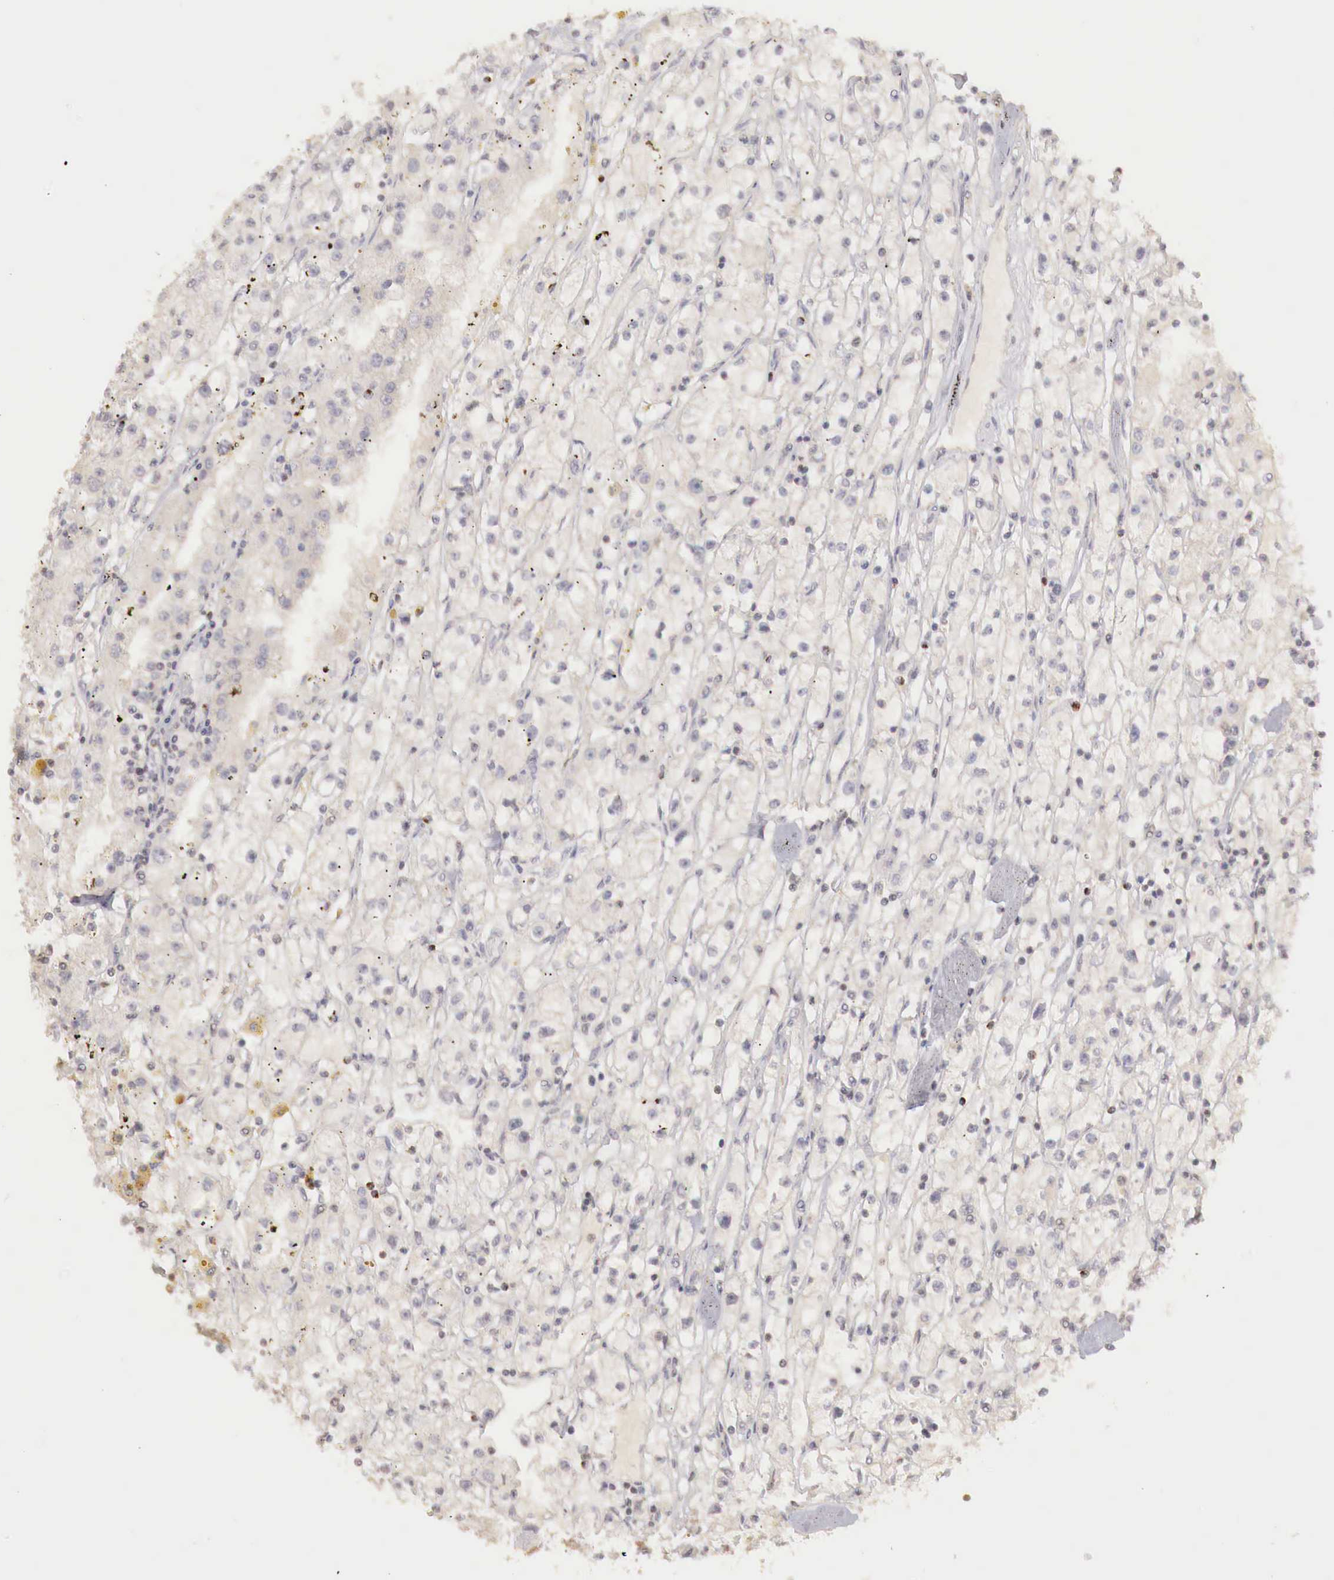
{"staining": {"intensity": "weak", "quantity": ">75%", "location": "cytoplasmic/membranous"}, "tissue": "renal cancer", "cell_type": "Tumor cells", "image_type": "cancer", "snomed": [{"axis": "morphology", "description": "Adenocarcinoma, NOS"}, {"axis": "topography", "description": "Kidney"}], "caption": "About >75% of tumor cells in renal adenocarcinoma demonstrate weak cytoplasmic/membranous protein positivity as visualized by brown immunohistochemical staining.", "gene": "TBC1D9", "patient": {"sex": "male", "age": 56}}